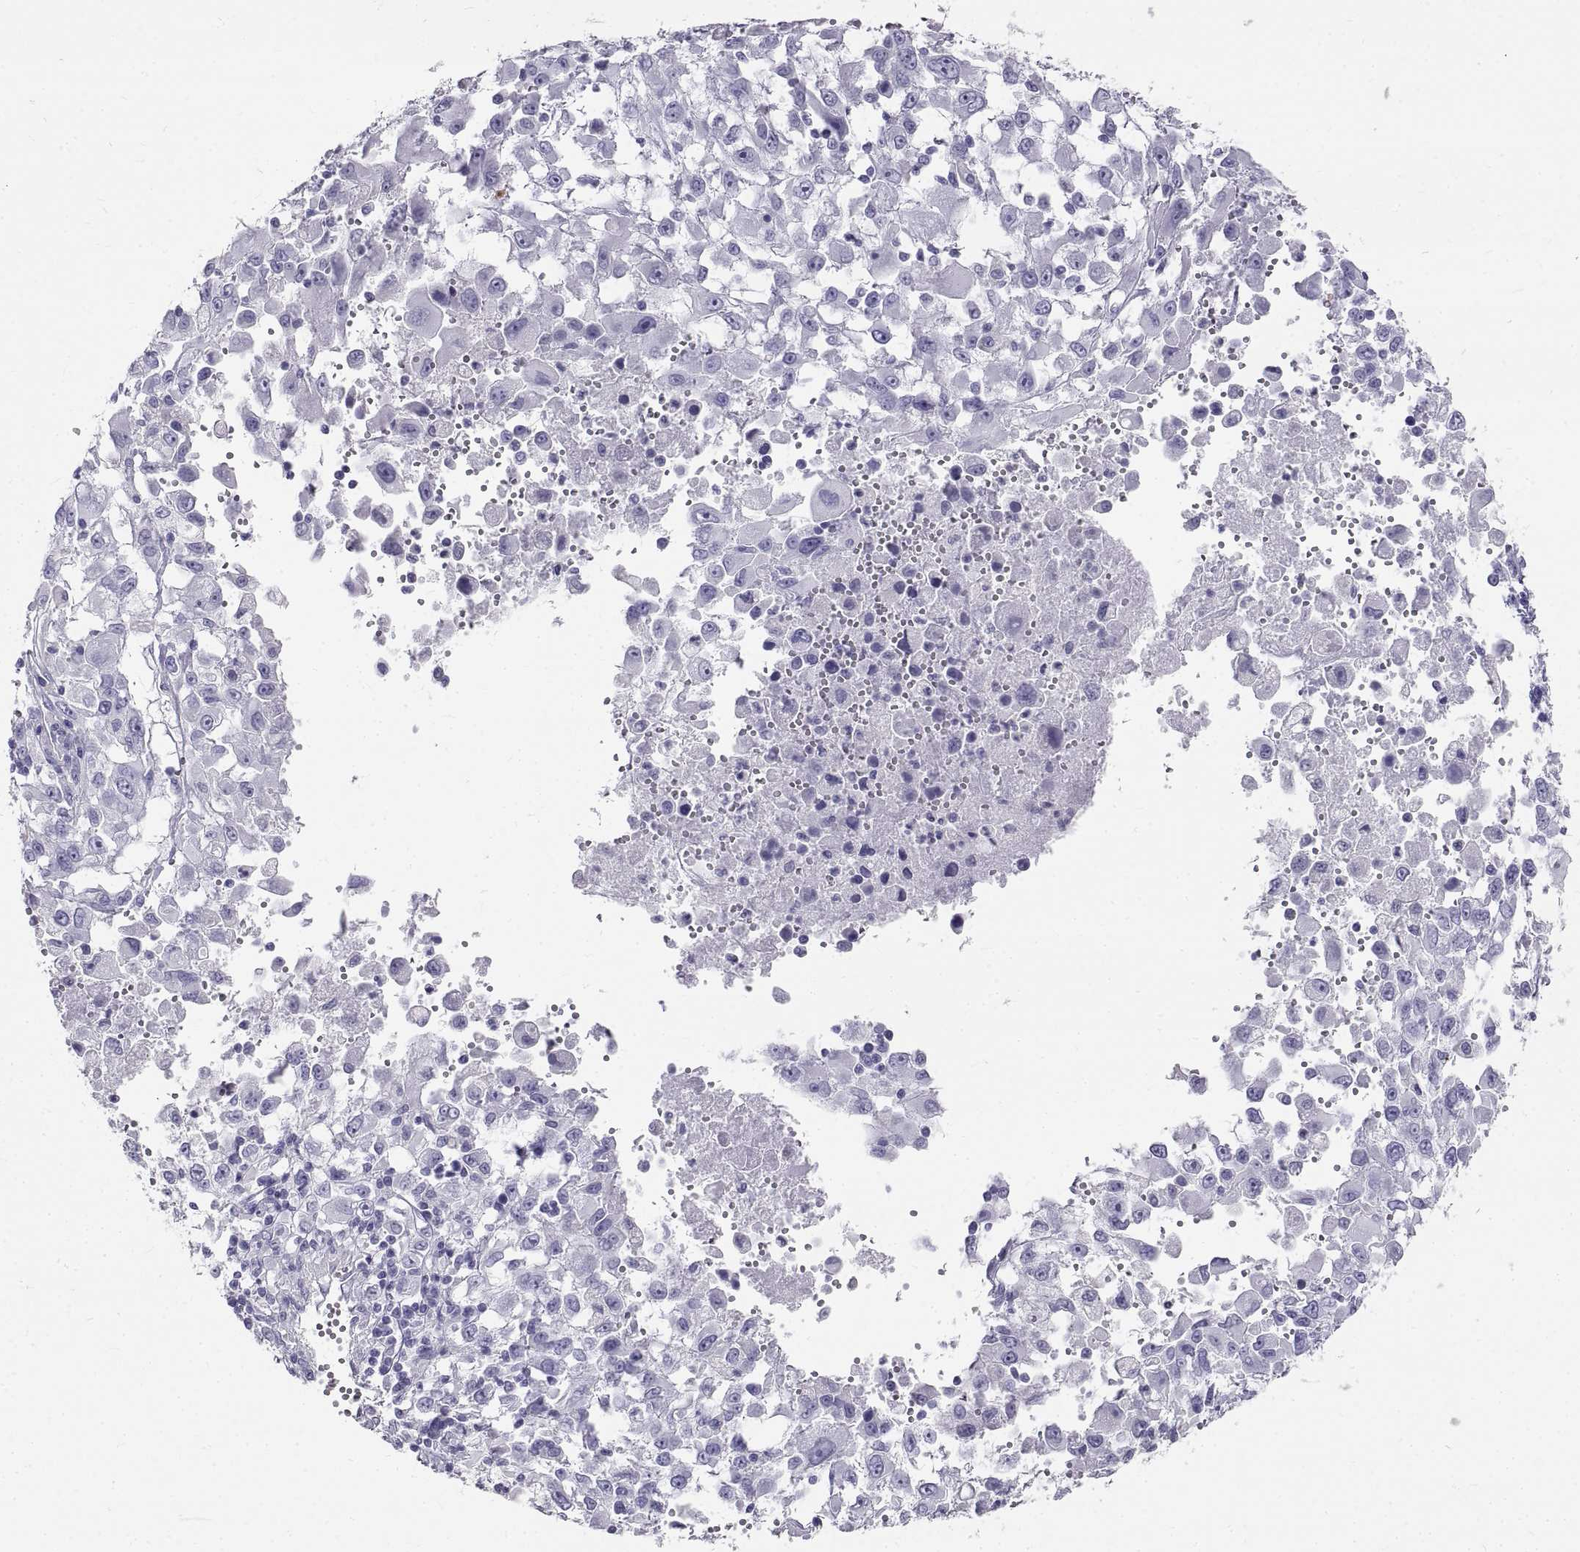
{"staining": {"intensity": "negative", "quantity": "none", "location": "none"}, "tissue": "melanoma", "cell_type": "Tumor cells", "image_type": "cancer", "snomed": [{"axis": "morphology", "description": "Malignant melanoma, Metastatic site"}, {"axis": "topography", "description": "Soft tissue"}], "caption": "DAB immunohistochemical staining of human malignant melanoma (metastatic site) exhibits no significant positivity in tumor cells.", "gene": "GNG12", "patient": {"sex": "male", "age": 50}}